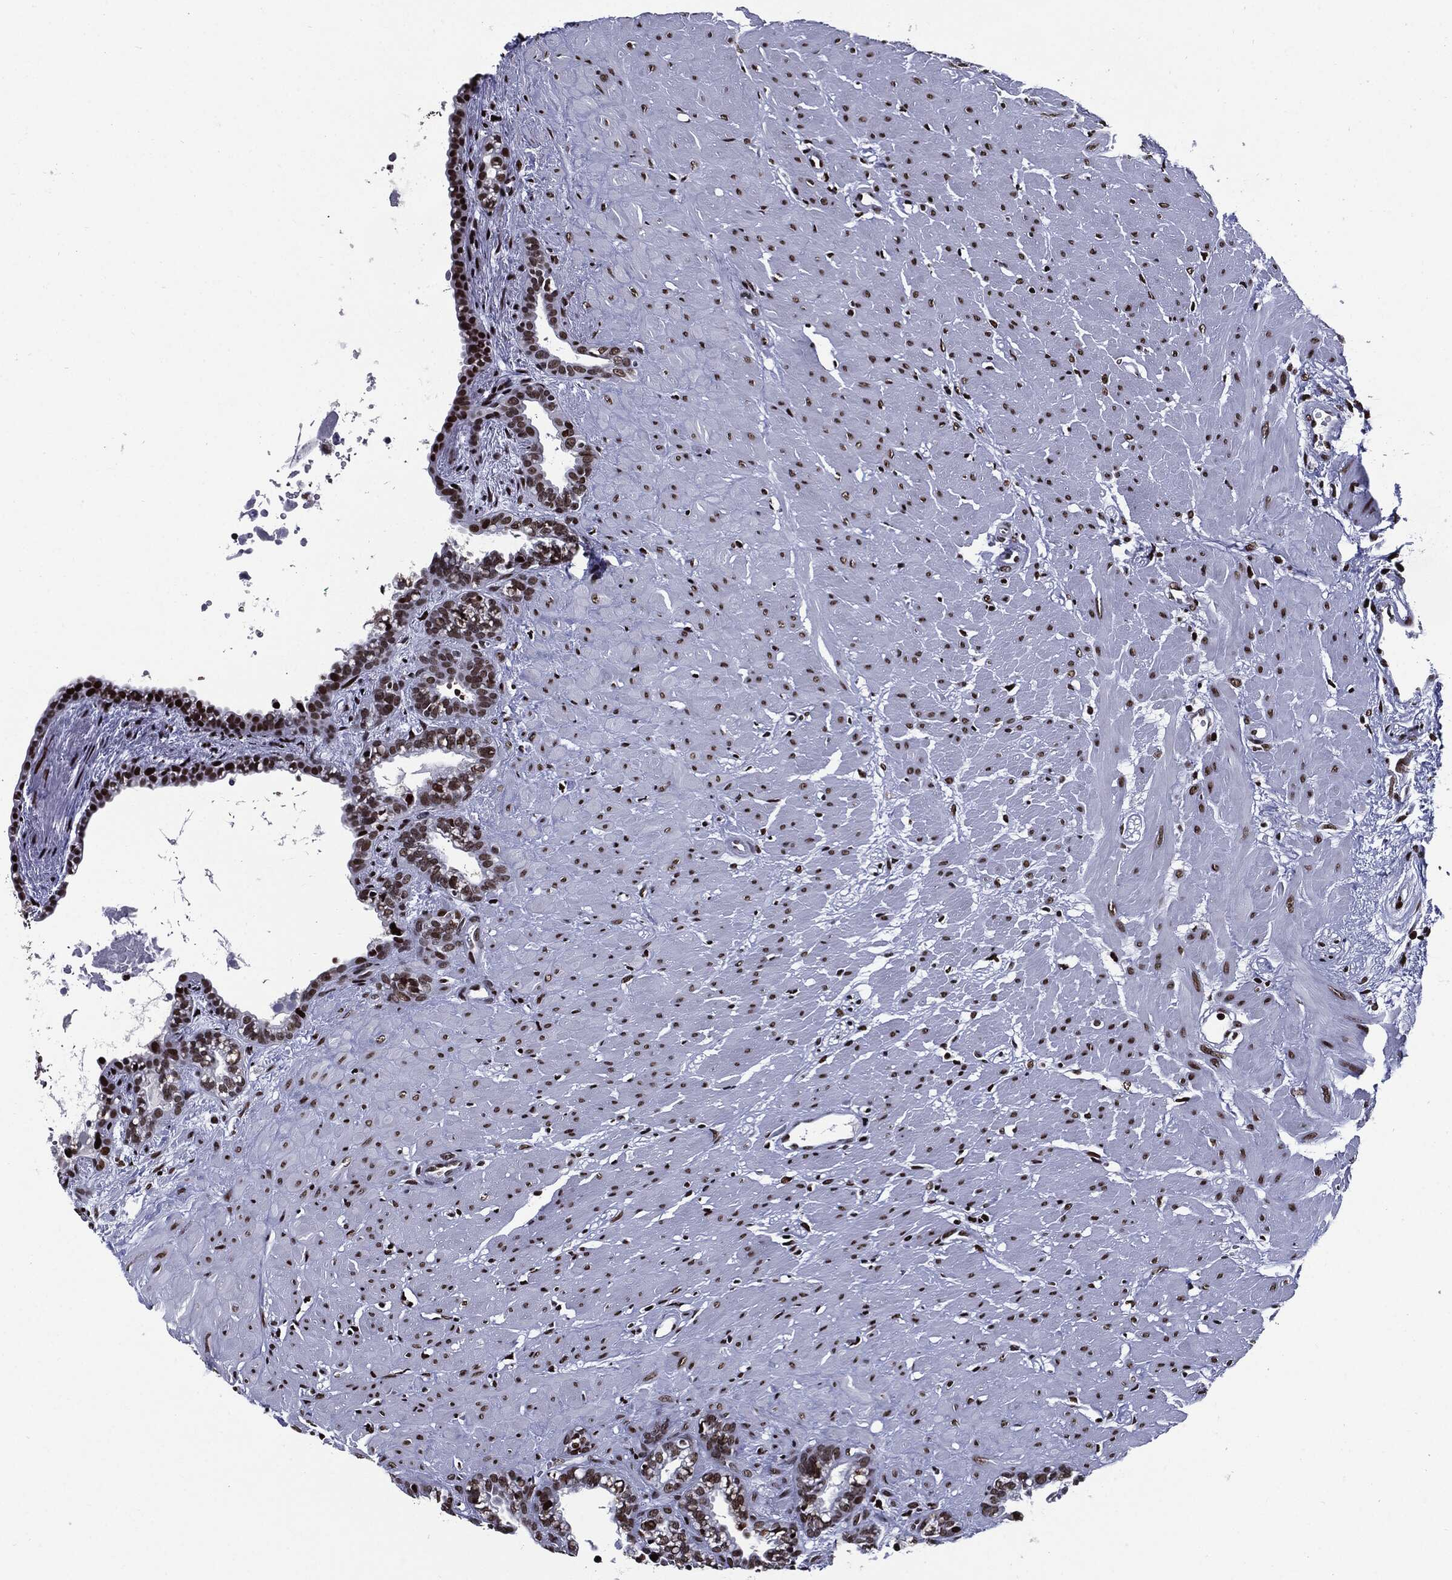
{"staining": {"intensity": "strong", "quantity": "25%-75%", "location": "nuclear"}, "tissue": "seminal vesicle", "cell_type": "Glandular cells", "image_type": "normal", "snomed": [{"axis": "morphology", "description": "Normal tissue, NOS"}, {"axis": "morphology", "description": "Urothelial carcinoma, NOS"}, {"axis": "topography", "description": "Urinary bladder"}, {"axis": "topography", "description": "Seminal veicle"}], "caption": "The histopathology image reveals immunohistochemical staining of benign seminal vesicle. There is strong nuclear expression is appreciated in approximately 25%-75% of glandular cells.", "gene": "ZFP91", "patient": {"sex": "male", "age": 76}}